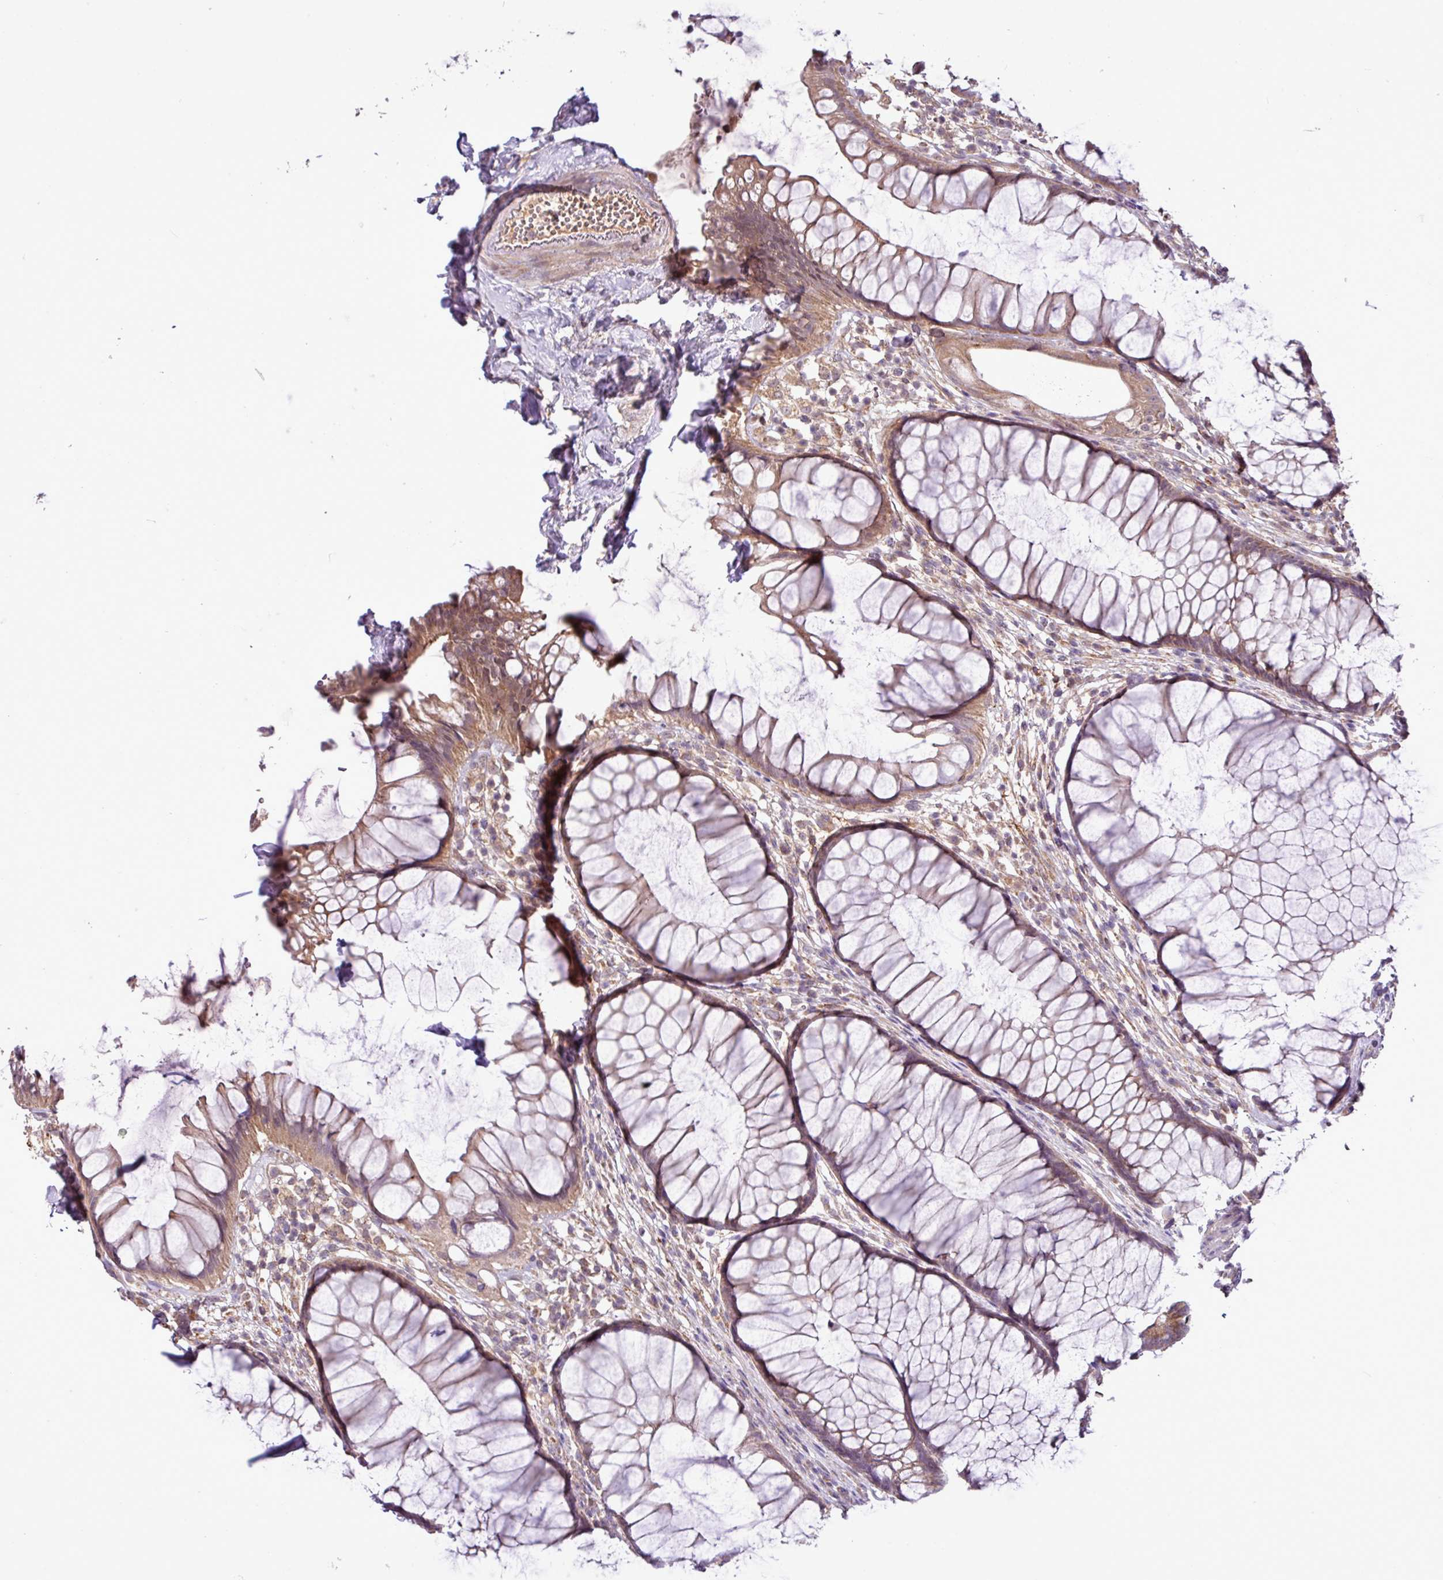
{"staining": {"intensity": "moderate", "quantity": ">75%", "location": "cytoplasmic/membranous"}, "tissue": "rectum", "cell_type": "Glandular cells", "image_type": "normal", "snomed": [{"axis": "morphology", "description": "Normal tissue, NOS"}, {"axis": "topography", "description": "Smooth muscle"}, {"axis": "topography", "description": "Rectum"}], "caption": "Immunohistochemical staining of normal human rectum exhibits moderate cytoplasmic/membranous protein positivity in approximately >75% of glandular cells. The staining was performed using DAB (3,3'-diaminobenzidine) to visualize the protein expression in brown, while the nuclei were stained in blue with hematoxylin (Magnification: 20x).", "gene": "XIAP", "patient": {"sex": "male", "age": 53}}